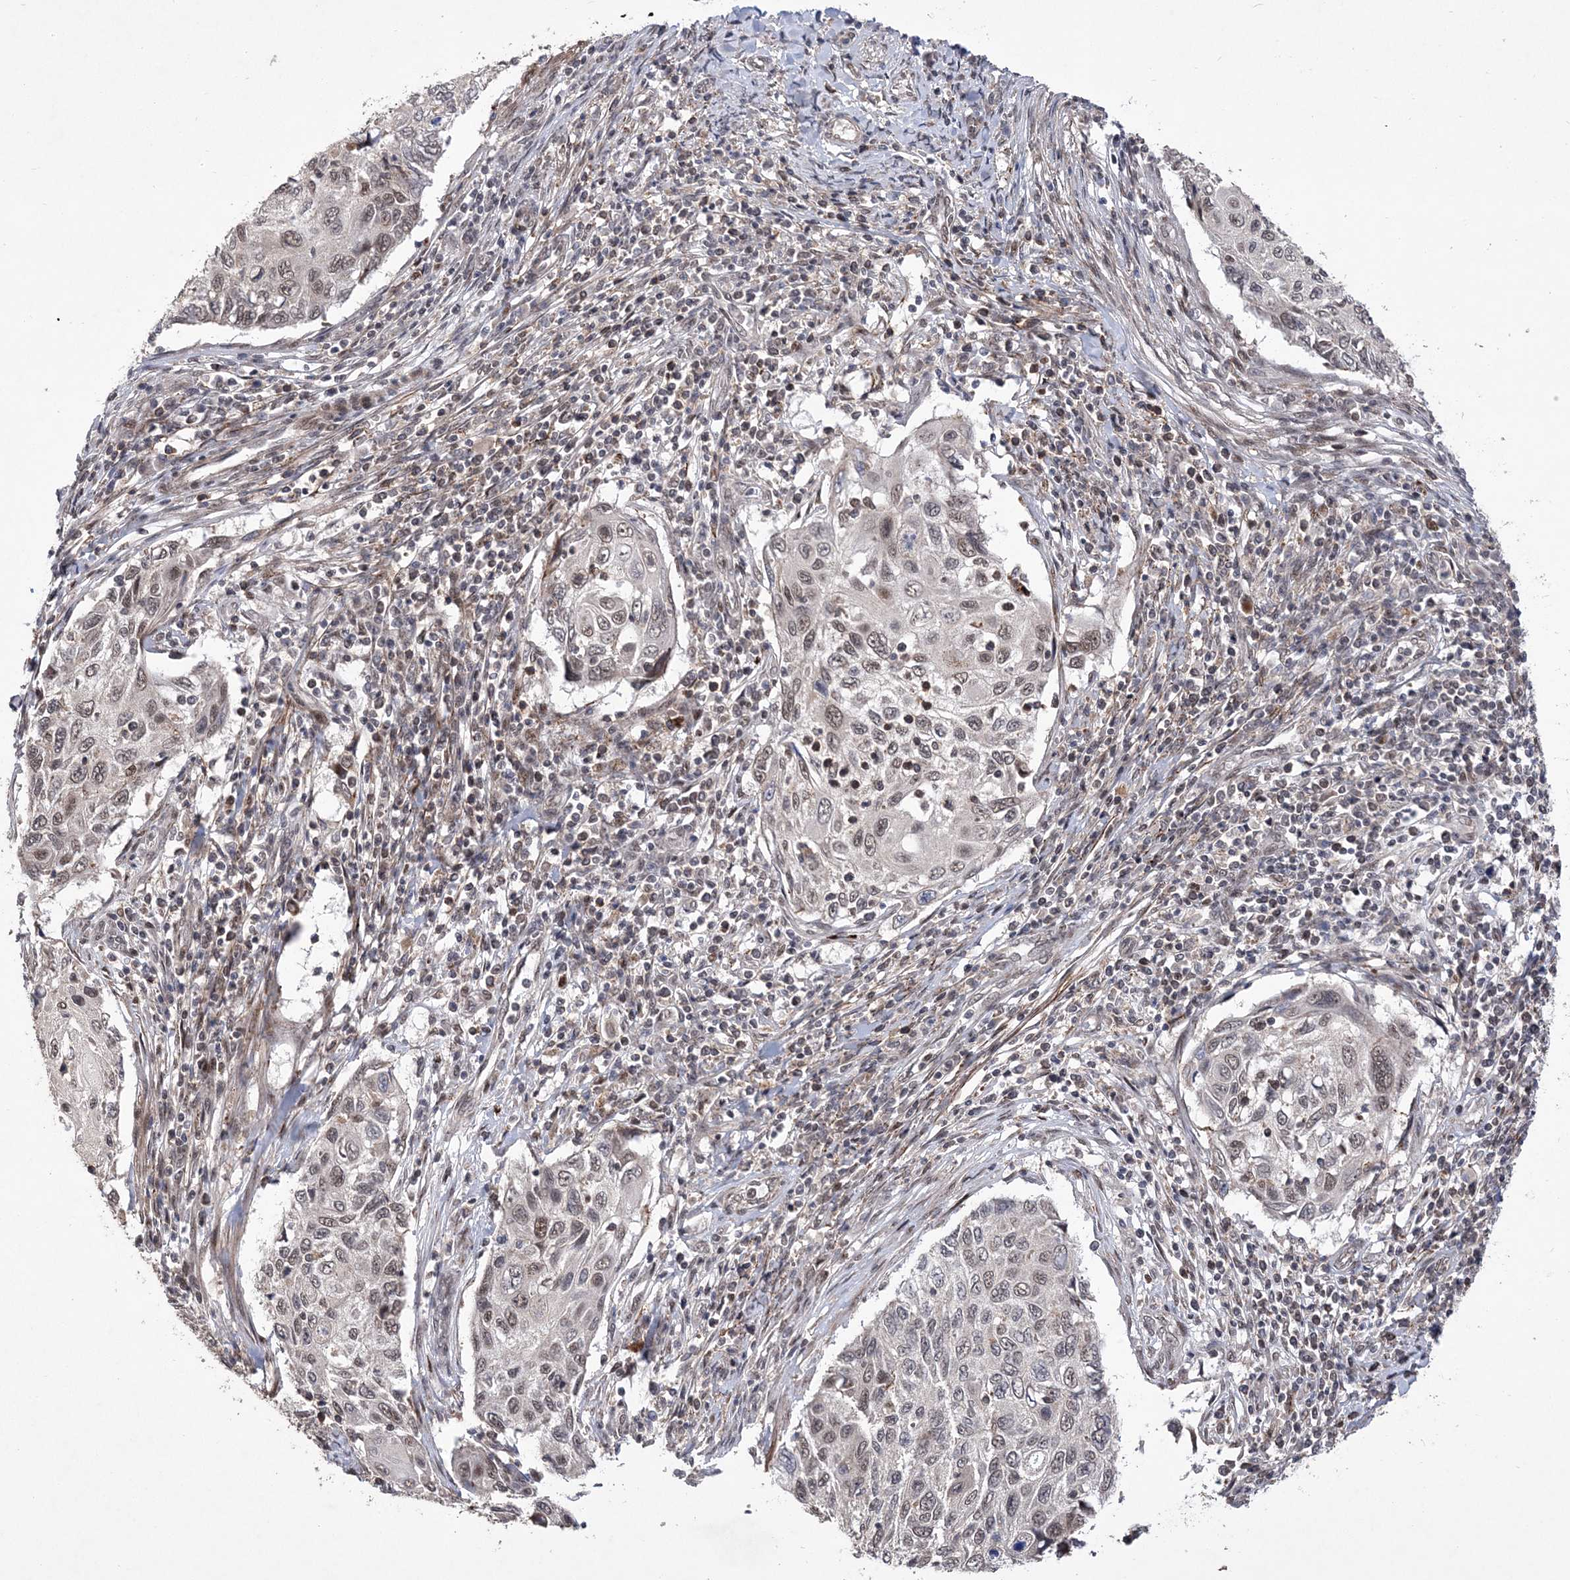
{"staining": {"intensity": "weak", "quantity": ">75%", "location": "nuclear"}, "tissue": "cervical cancer", "cell_type": "Tumor cells", "image_type": "cancer", "snomed": [{"axis": "morphology", "description": "Squamous cell carcinoma, NOS"}, {"axis": "topography", "description": "Cervix"}], "caption": "A brown stain labels weak nuclear expression of a protein in cervical squamous cell carcinoma tumor cells.", "gene": "BOD1L1", "patient": {"sex": "female", "age": 70}}